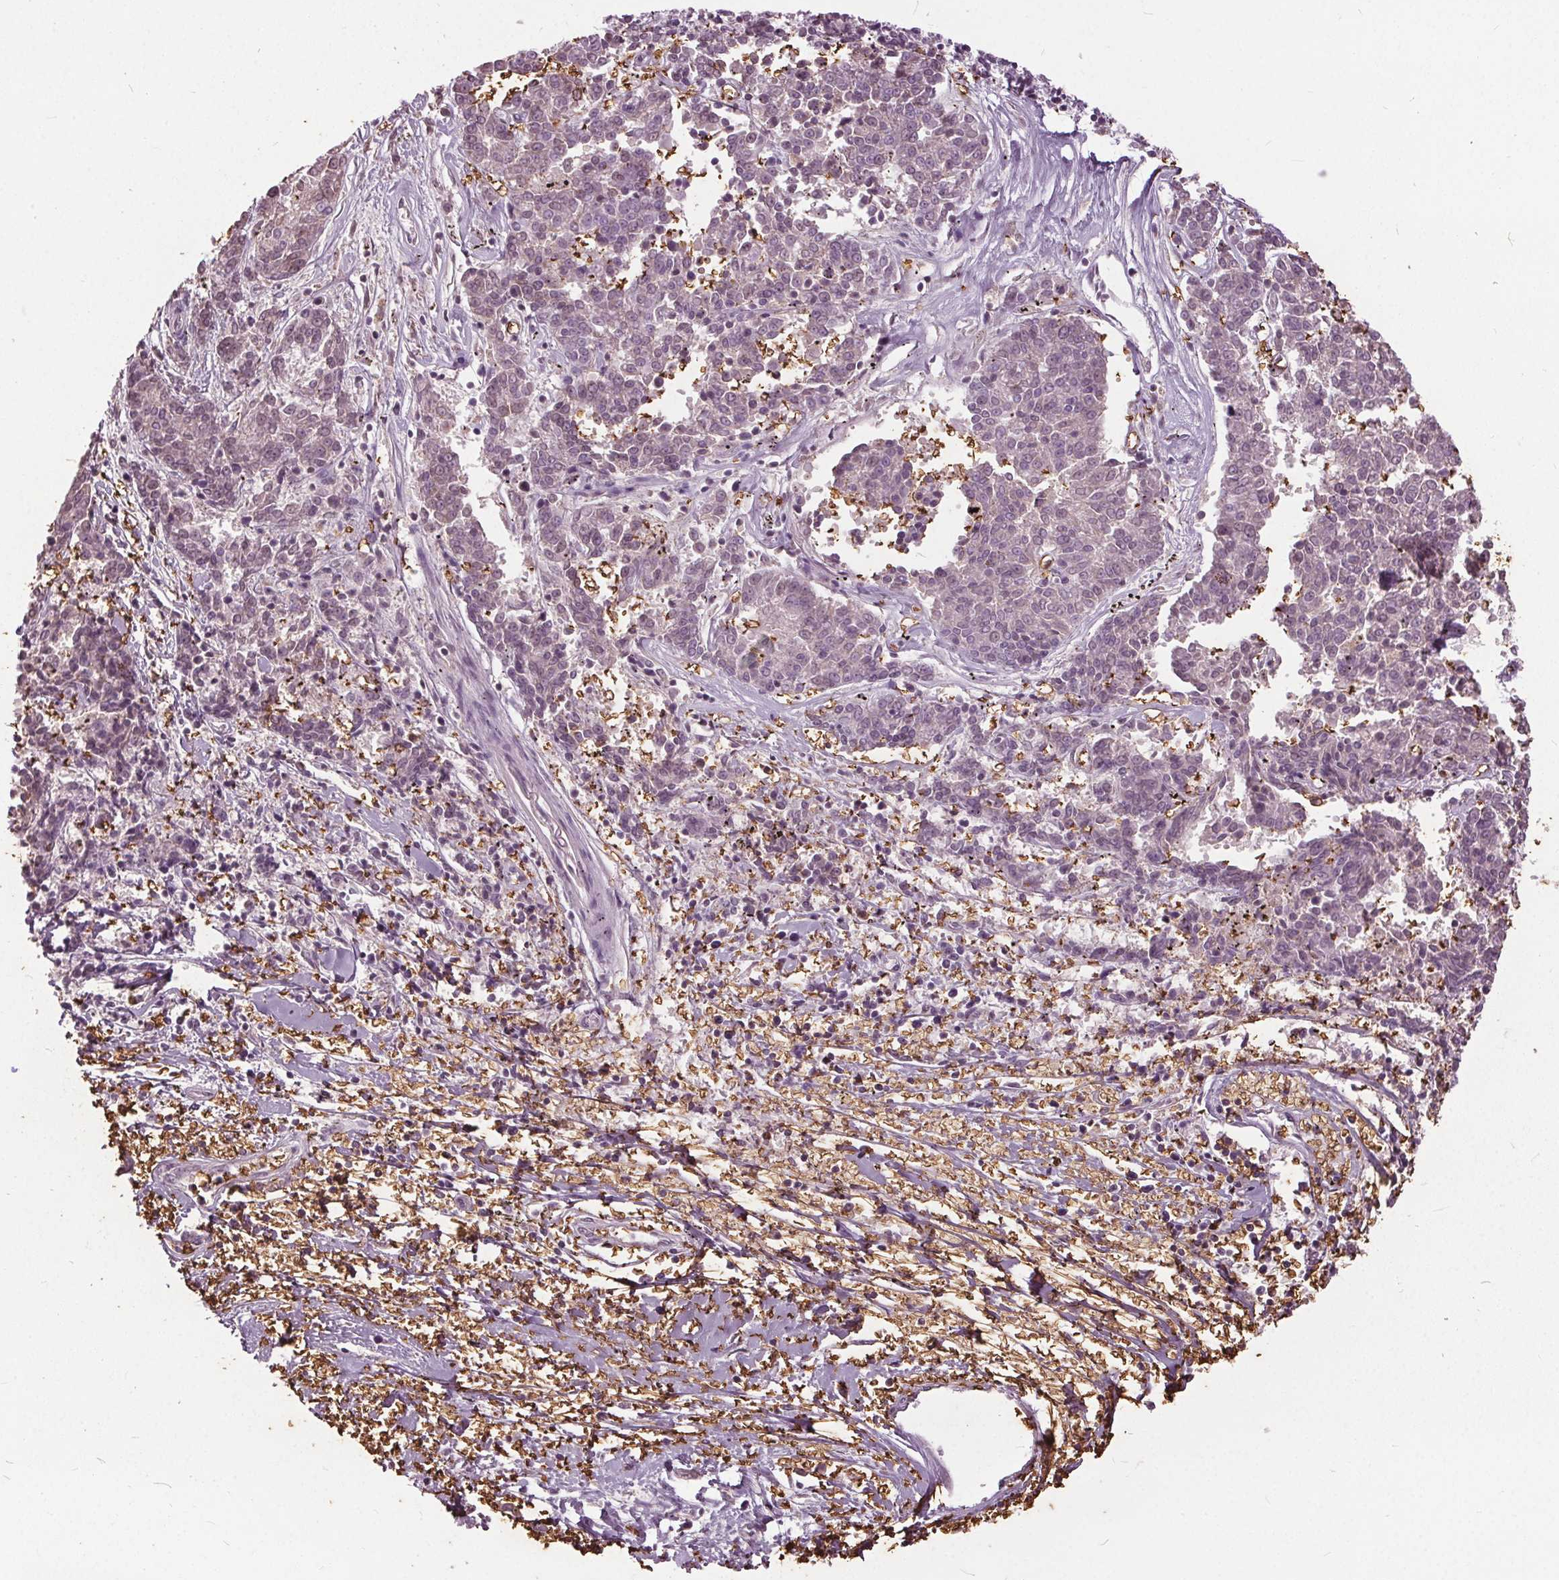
{"staining": {"intensity": "negative", "quantity": "none", "location": "none"}, "tissue": "melanoma", "cell_type": "Tumor cells", "image_type": "cancer", "snomed": [{"axis": "morphology", "description": "Malignant melanoma, NOS"}, {"axis": "topography", "description": "Skin"}], "caption": "A high-resolution micrograph shows immunohistochemistry staining of melanoma, which demonstrates no significant expression in tumor cells.", "gene": "SLC4A1", "patient": {"sex": "female", "age": 72}}